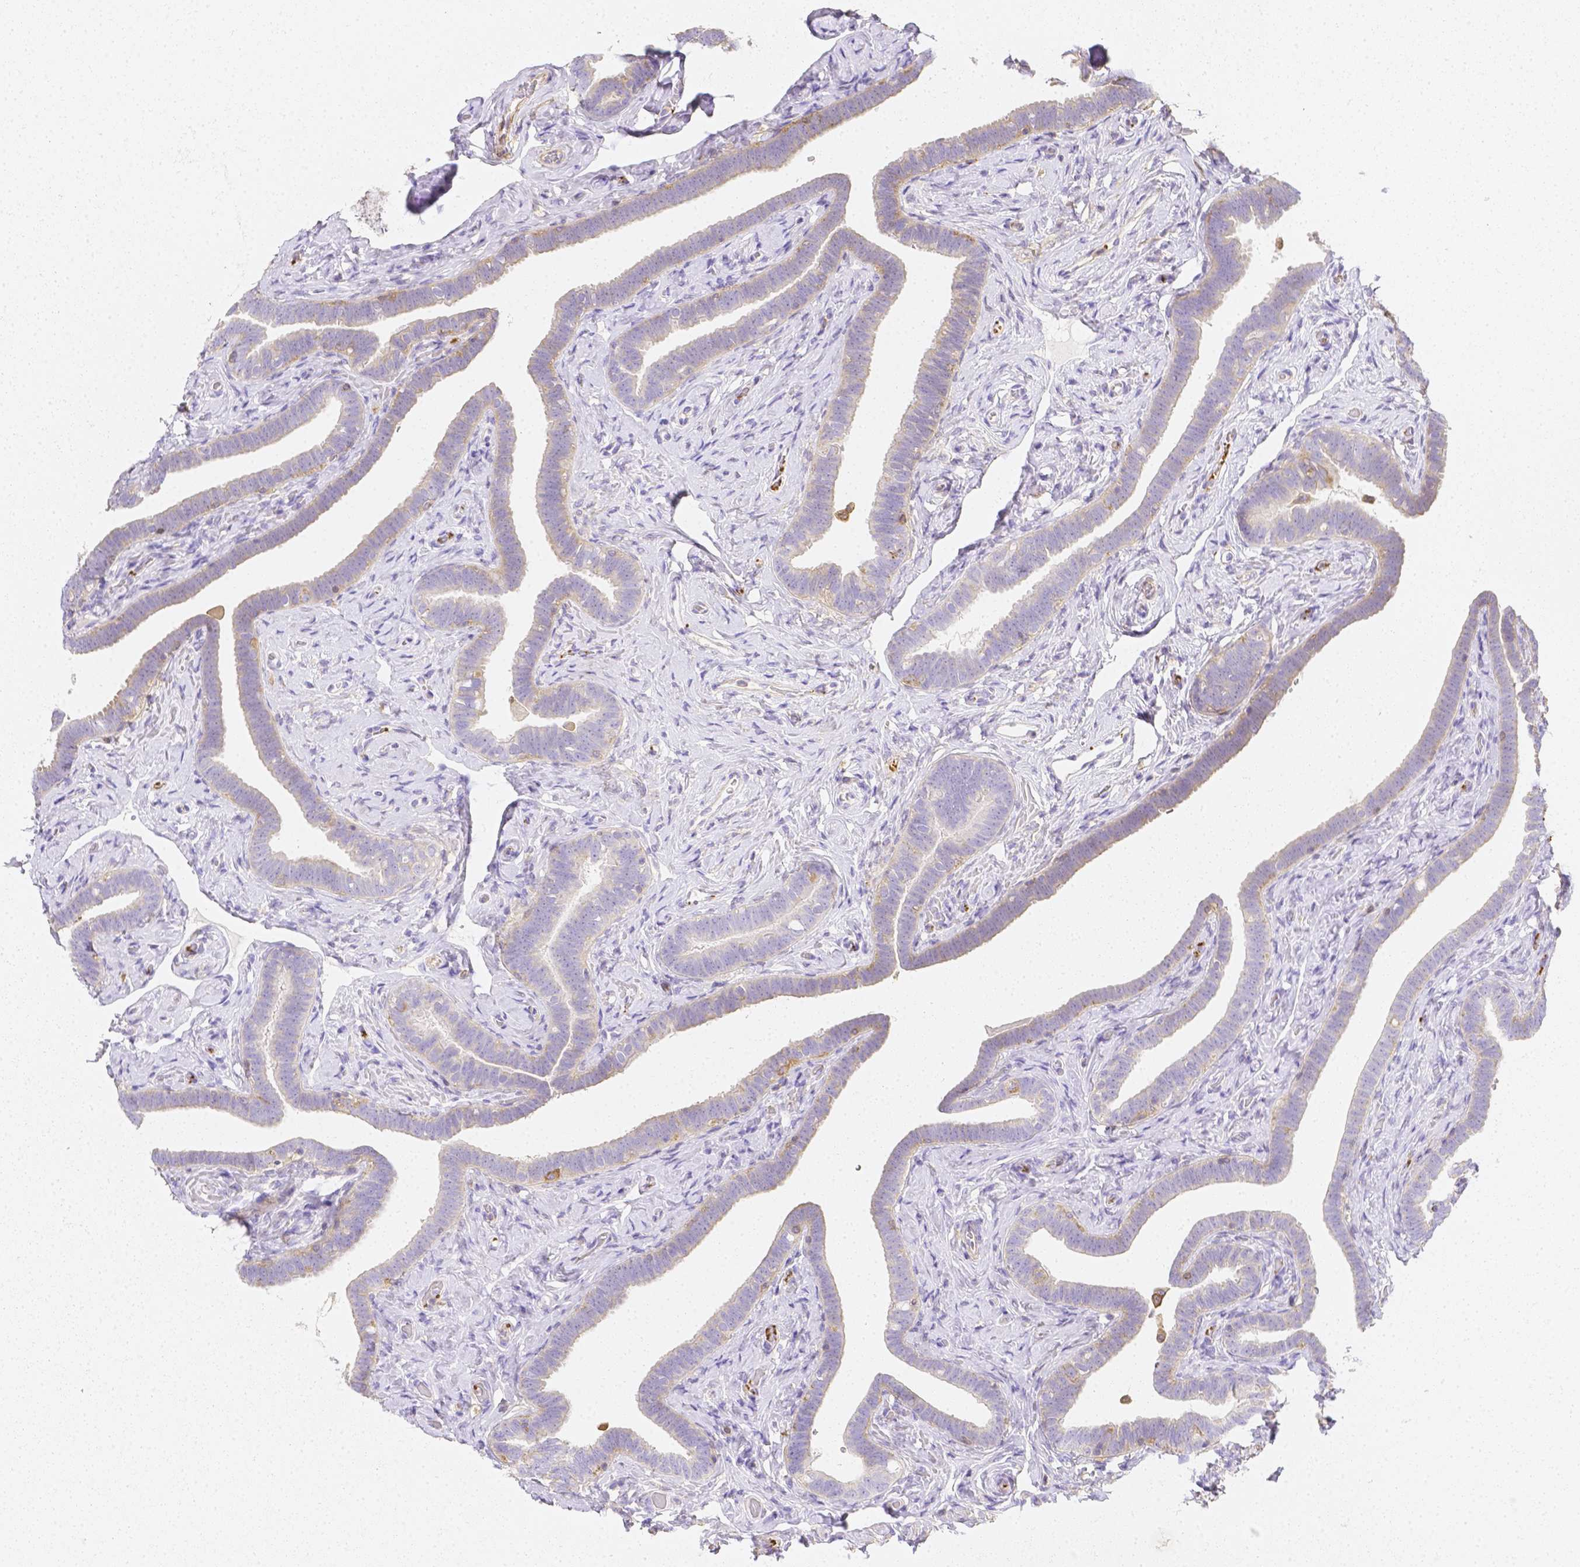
{"staining": {"intensity": "negative", "quantity": "none", "location": "none"}, "tissue": "fallopian tube", "cell_type": "Glandular cells", "image_type": "normal", "snomed": [{"axis": "morphology", "description": "Normal tissue, NOS"}, {"axis": "topography", "description": "Fallopian tube"}], "caption": "High power microscopy image of an immunohistochemistry micrograph of benign fallopian tube, revealing no significant expression in glandular cells. Brightfield microscopy of immunohistochemistry (IHC) stained with DAB (brown) and hematoxylin (blue), captured at high magnification.", "gene": "ASAH2B", "patient": {"sex": "female", "age": 69}}